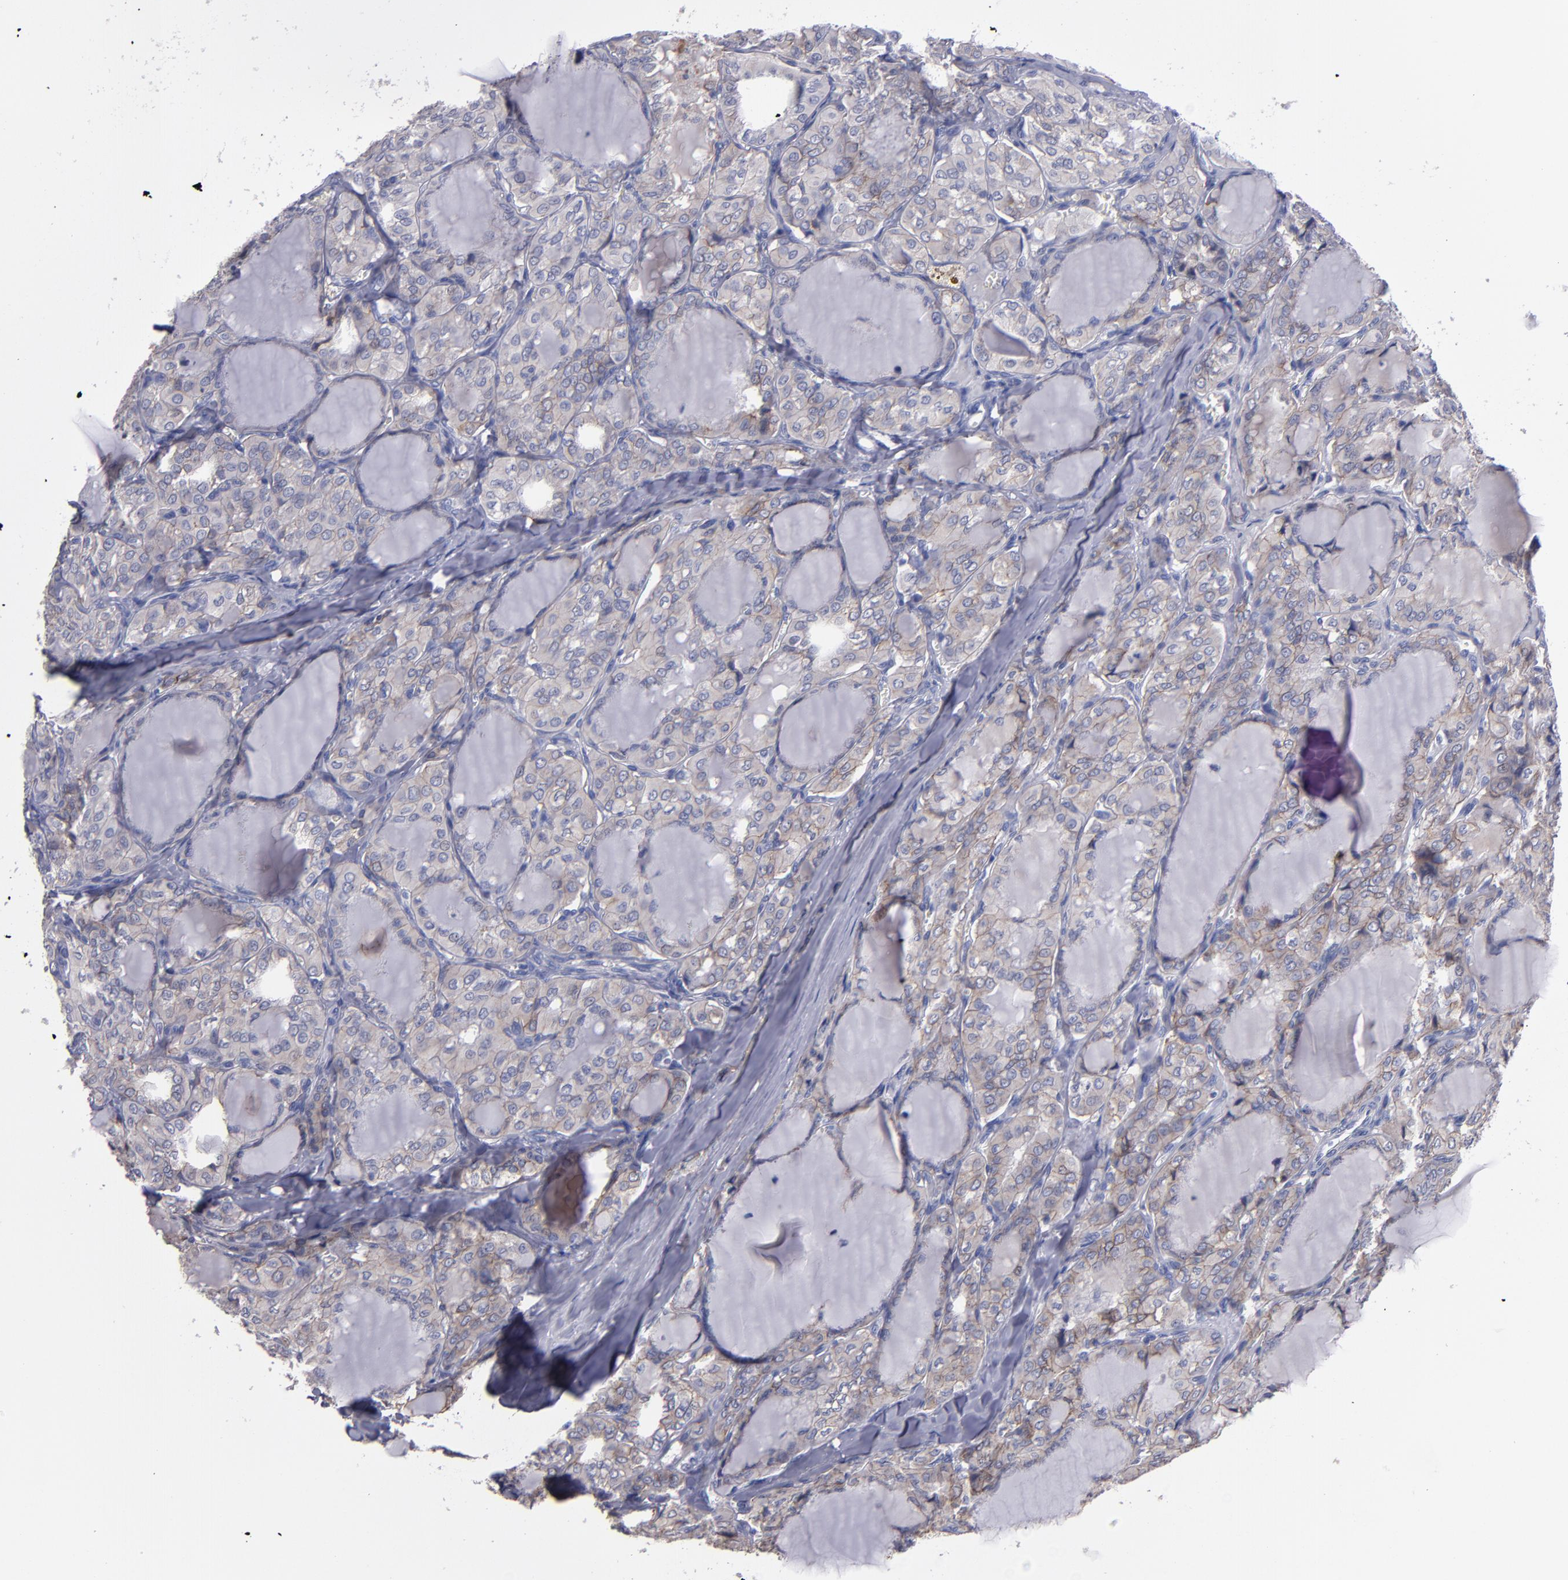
{"staining": {"intensity": "moderate", "quantity": ">75%", "location": "cytoplasmic/membranous"}, "tissue": "thyroid cancer", "cell_type": "Tumor cells", "image_type": "cancer", "snomed": [{"axis": "morphology", "description": "Papillary adenocarcinoma, NOS"}, {"axis": "topography", "description": "Thyroid gland"}], "caption": "Brown immunohistochemical staining in thyroid cancer (papillary adenocarcinoma) exhibits moderate cytoplasmic/membranous positivity in about >75% of tumor cells.", "gene": "CDH3", "patient": {"sex": "male", "age": 20}}